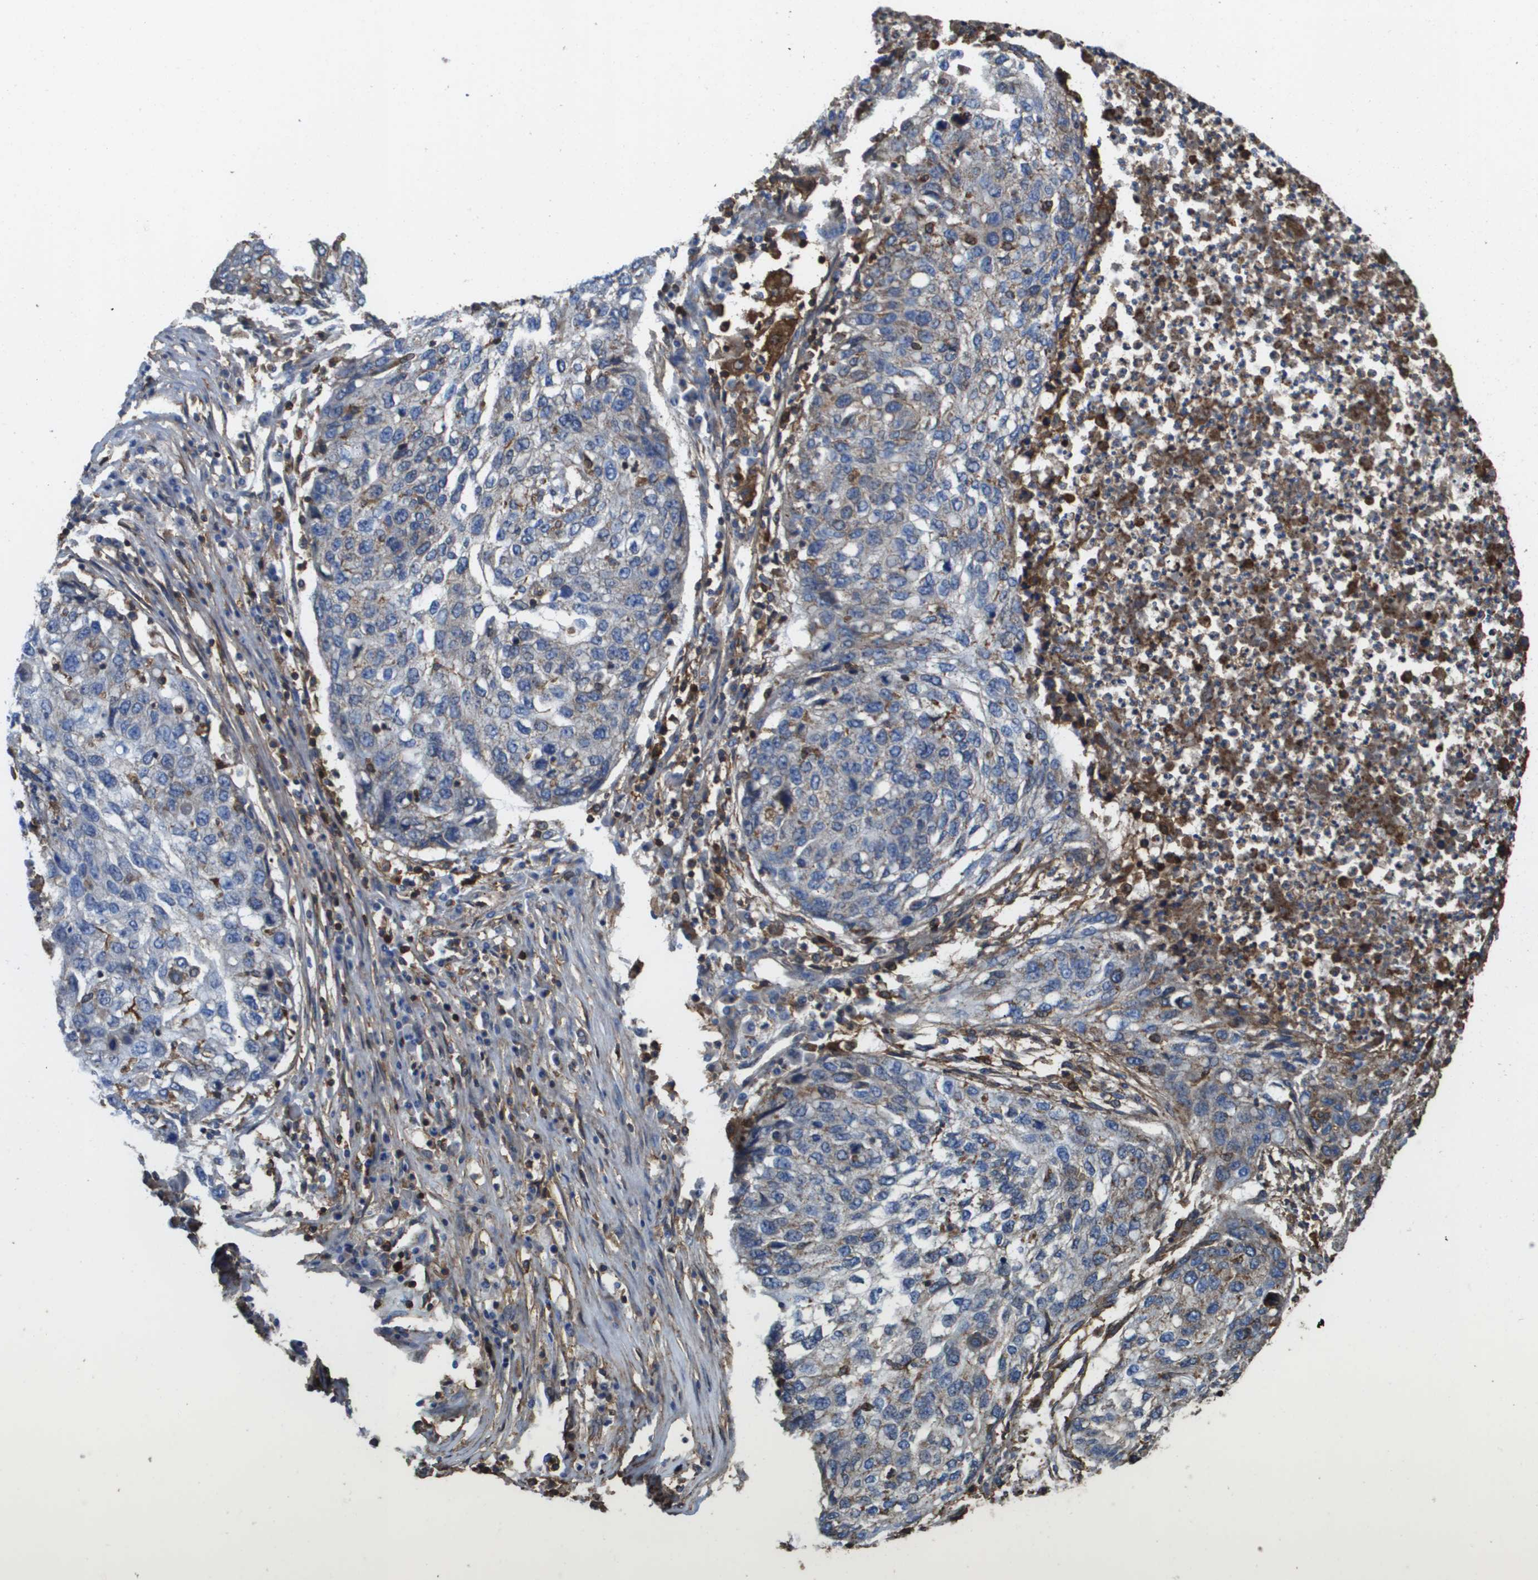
{"staining": {"intensity": "negative", "quantity": "none", "location": "none"}, "tissue": "lung cancer", "cell_type": "Tumor cells", "image_type": "cancer", "snomed": [{"axis": "morphology", "description": "Squamous cell carcinoma, NOS"}, {"axis": "topography", "description": "Lung"}], "caption": "Tumor cells are negative for brown protein staining in lung cancer (squamous cell carcinoma).", "gene": "PASK", "patient": {"sex": "female", "age": 63}}